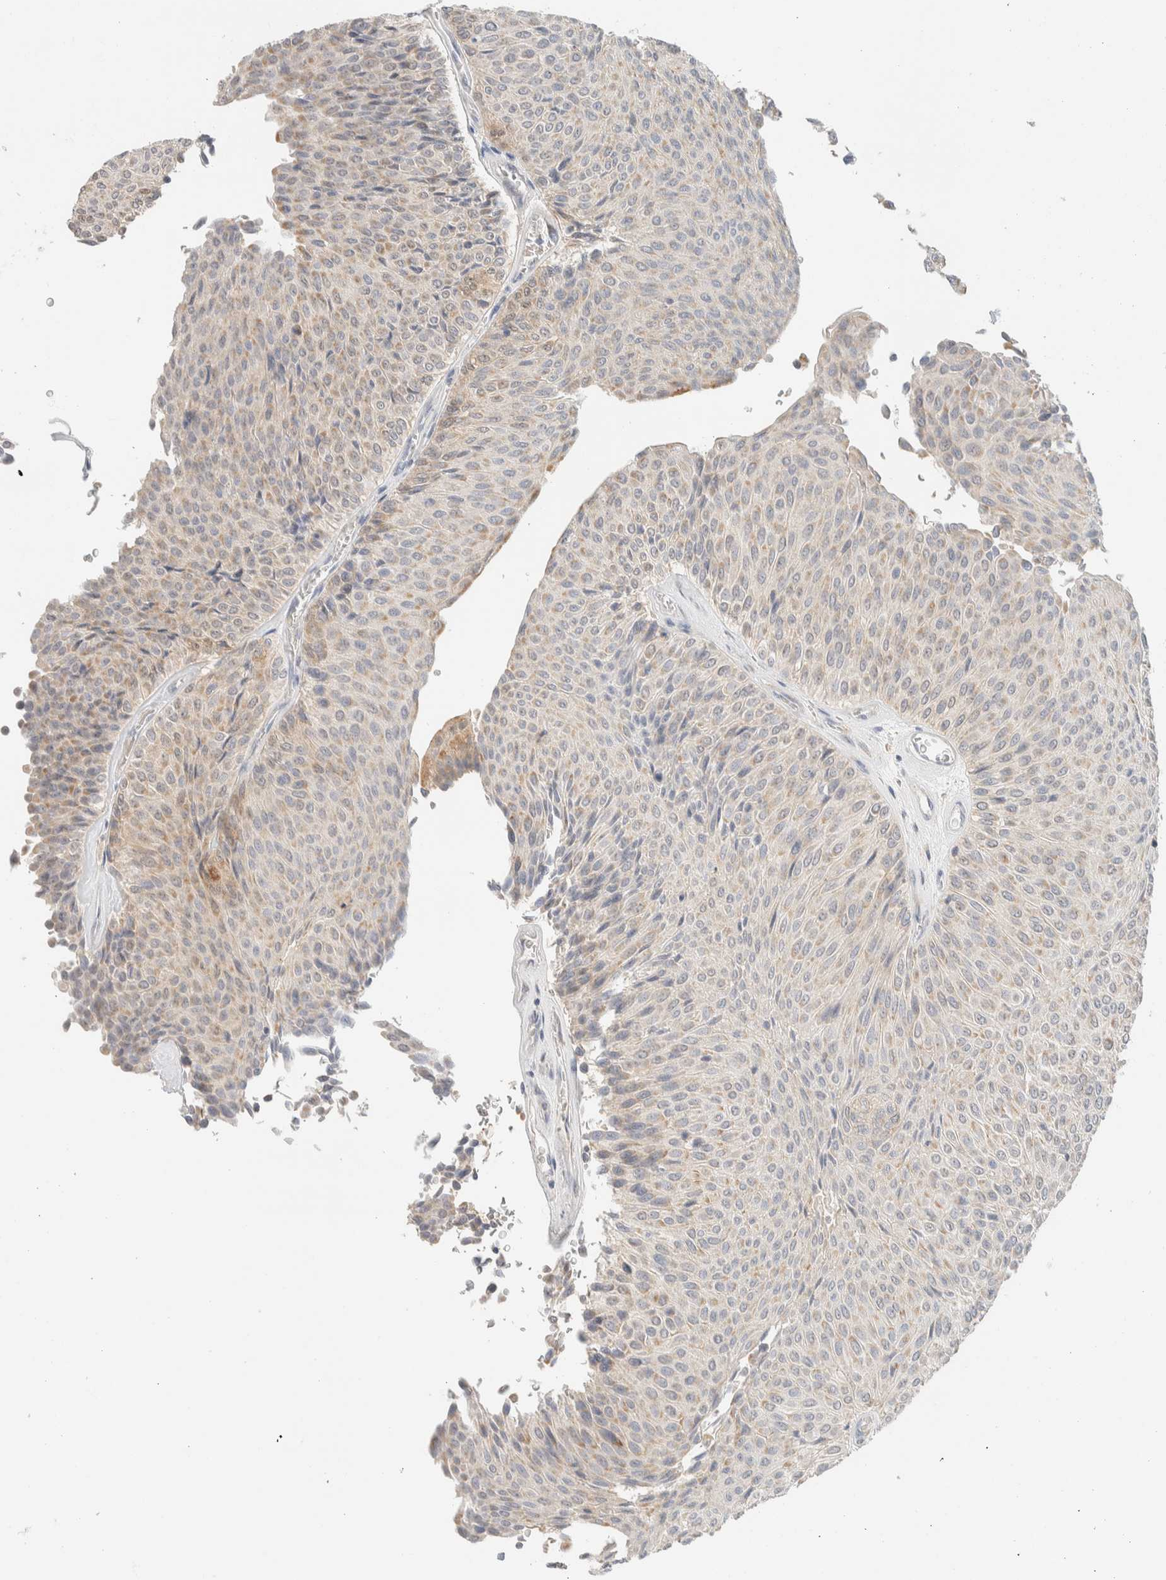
{"staining": {"intensity": "weak", "quantity": ">75%", "location": "cytoplasmic/membranous"}, "tissue": "urothelial cancer", "cell_type": "Tumor cells", "image_type": "cancer", "snomed": [{"axis": "morphology", "description": "Urothelial carcinoma, Low grade"}, {"axis": "topography", "description": "Urinary bladder"}], "caption": "DAB (3,3'-diaminobenzidine) immunohistochemical staining of urothelial carcinoma (low-grade) reveals weak cytoplasmic/membranous protein positivity in about >75% of tumor cells.", "gene": "HDHD3", "patient": {"sex": "male", "age": 78}}